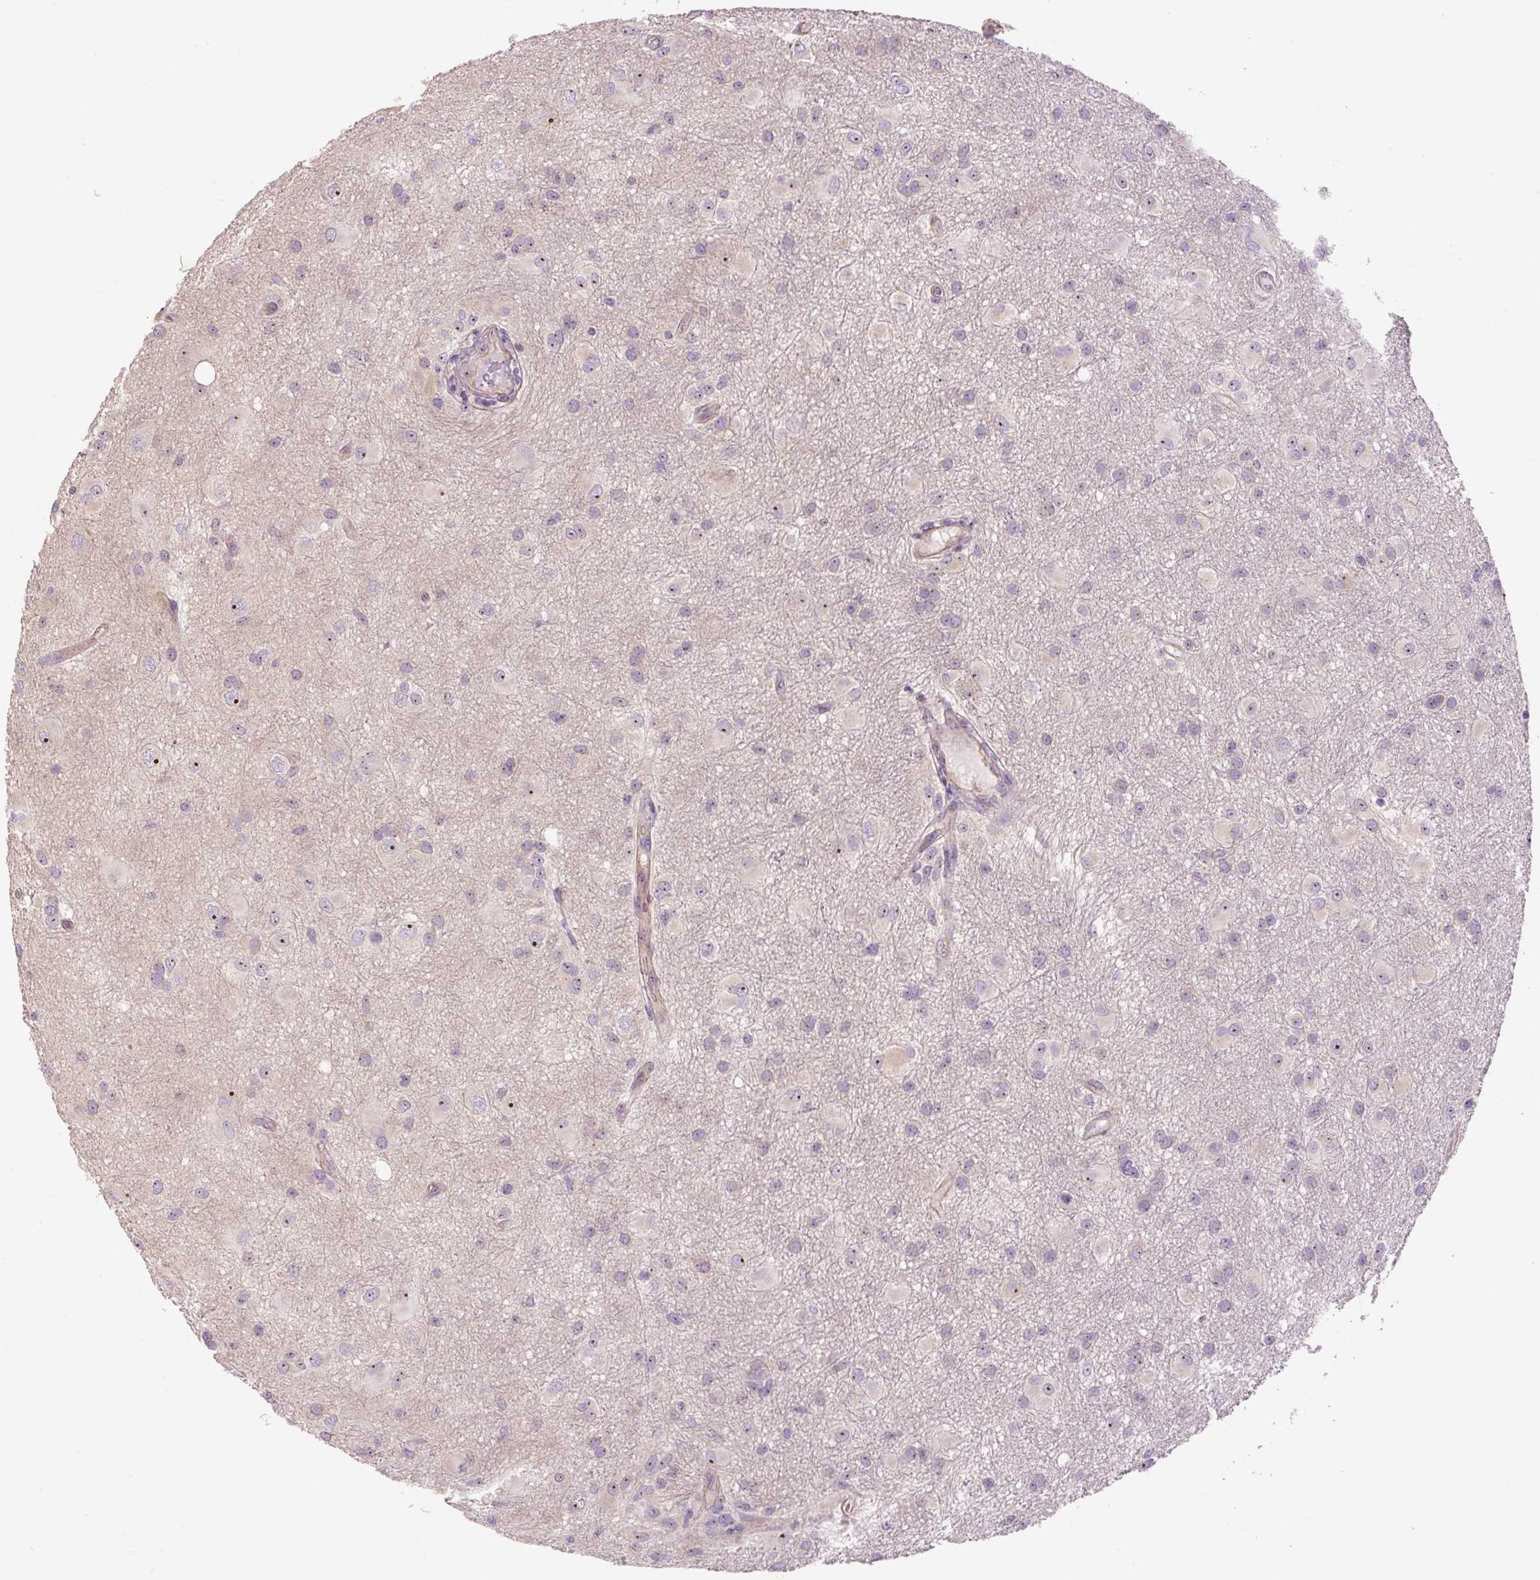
{"staining": {"intensity": "negative", "quantity": "none", "location": "none"}, "tissue": "glioma", "cell_type": "Tumor cells", "image_type": "cancer", "snomed": [{"axis": "morphology", "description": "Glioma, malignant, High grade"}, {"axis": "topography", "description": "Brain"}], "caption": "Immunohistochemistry micrograph of neoplastic tissue: human glioma stained with DAB exhibits no significant protein positivity in tumor cells.", "gene": "TMEM151B", "patient": {"sex": "male", "age": 53}}